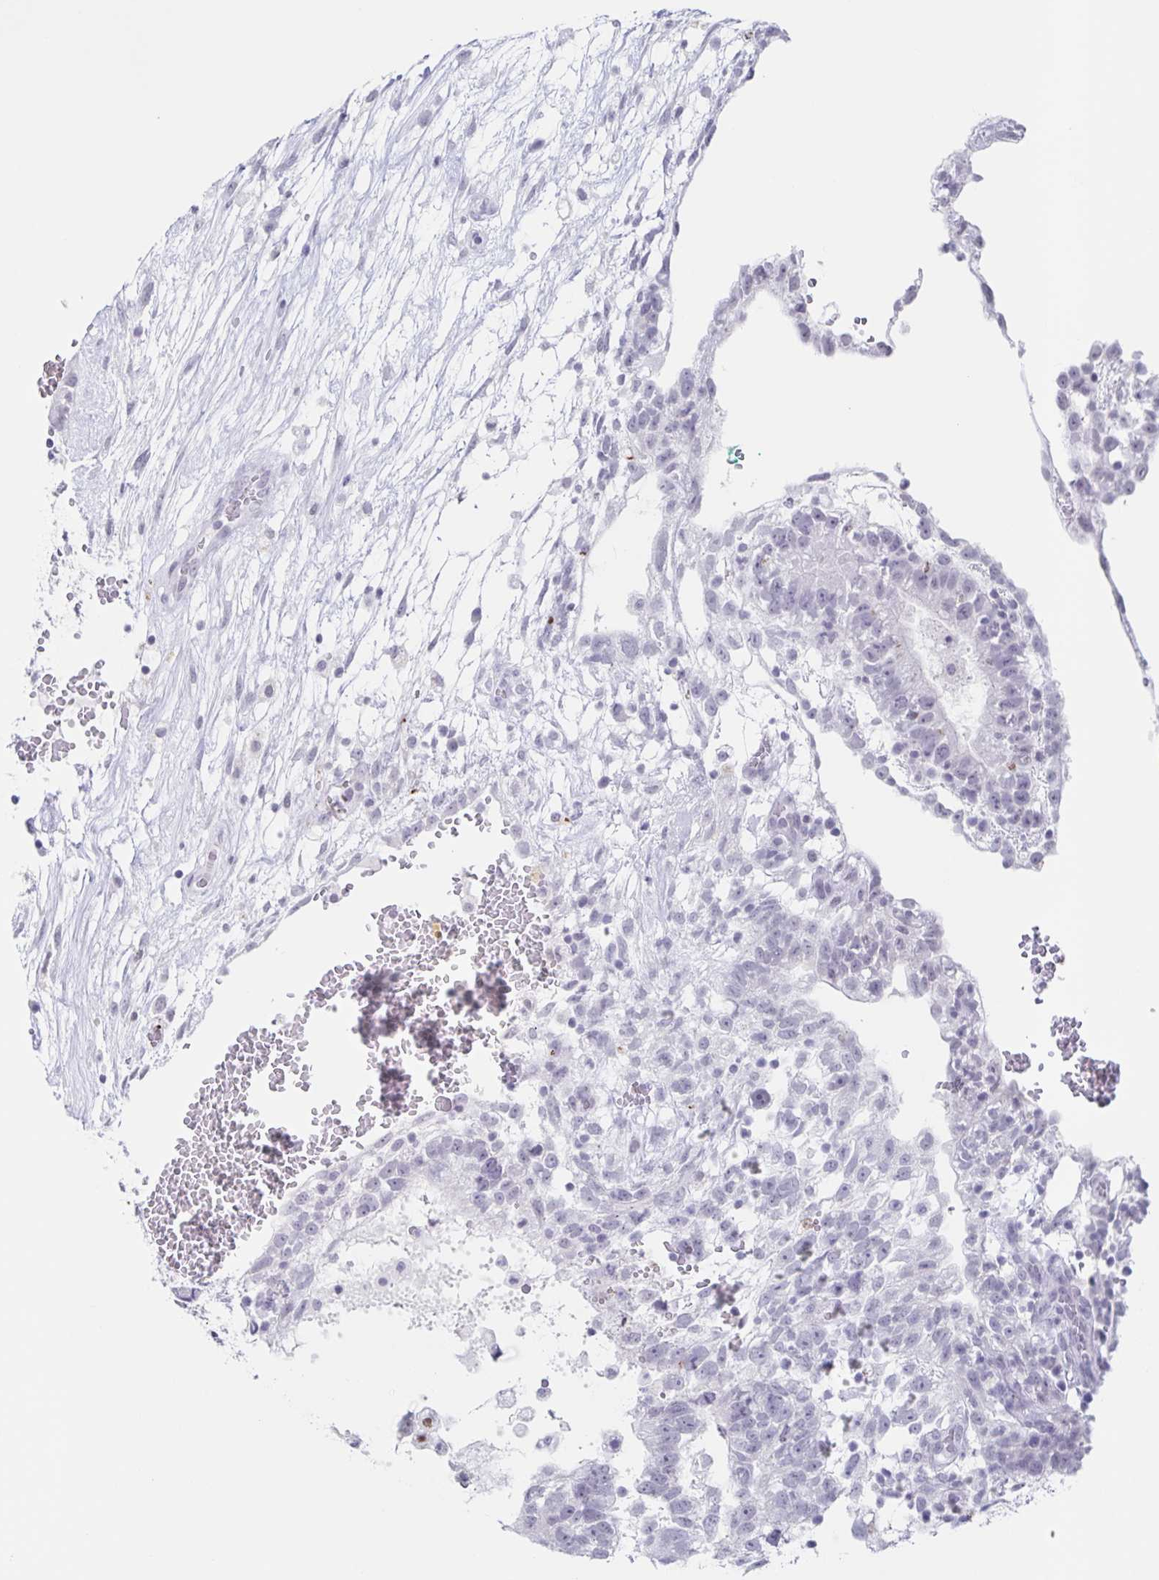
{"staining": {"intensity": "negative", "quantity": "none", "location": "none"}, "tissue": "testis cancer", "cell_type": "Tumor cells", "image_type": "cancer", "snomed": [{"axis": "morphology", "description": "Normal tissue, NOS"}, {"axis": "morphology", "description": "Carcinoma, Embryonal, NOS"}, {"axis": "topography", "description": "Testis"}], "caption": "DAB (3,3'-diaminobenzidine) immunohistochemical staining of testis embryonal carcinoma reveals no significant staining in tumor cells.", "gene": "LCE6A", "patient": {"sex": "male", "age": 32}}